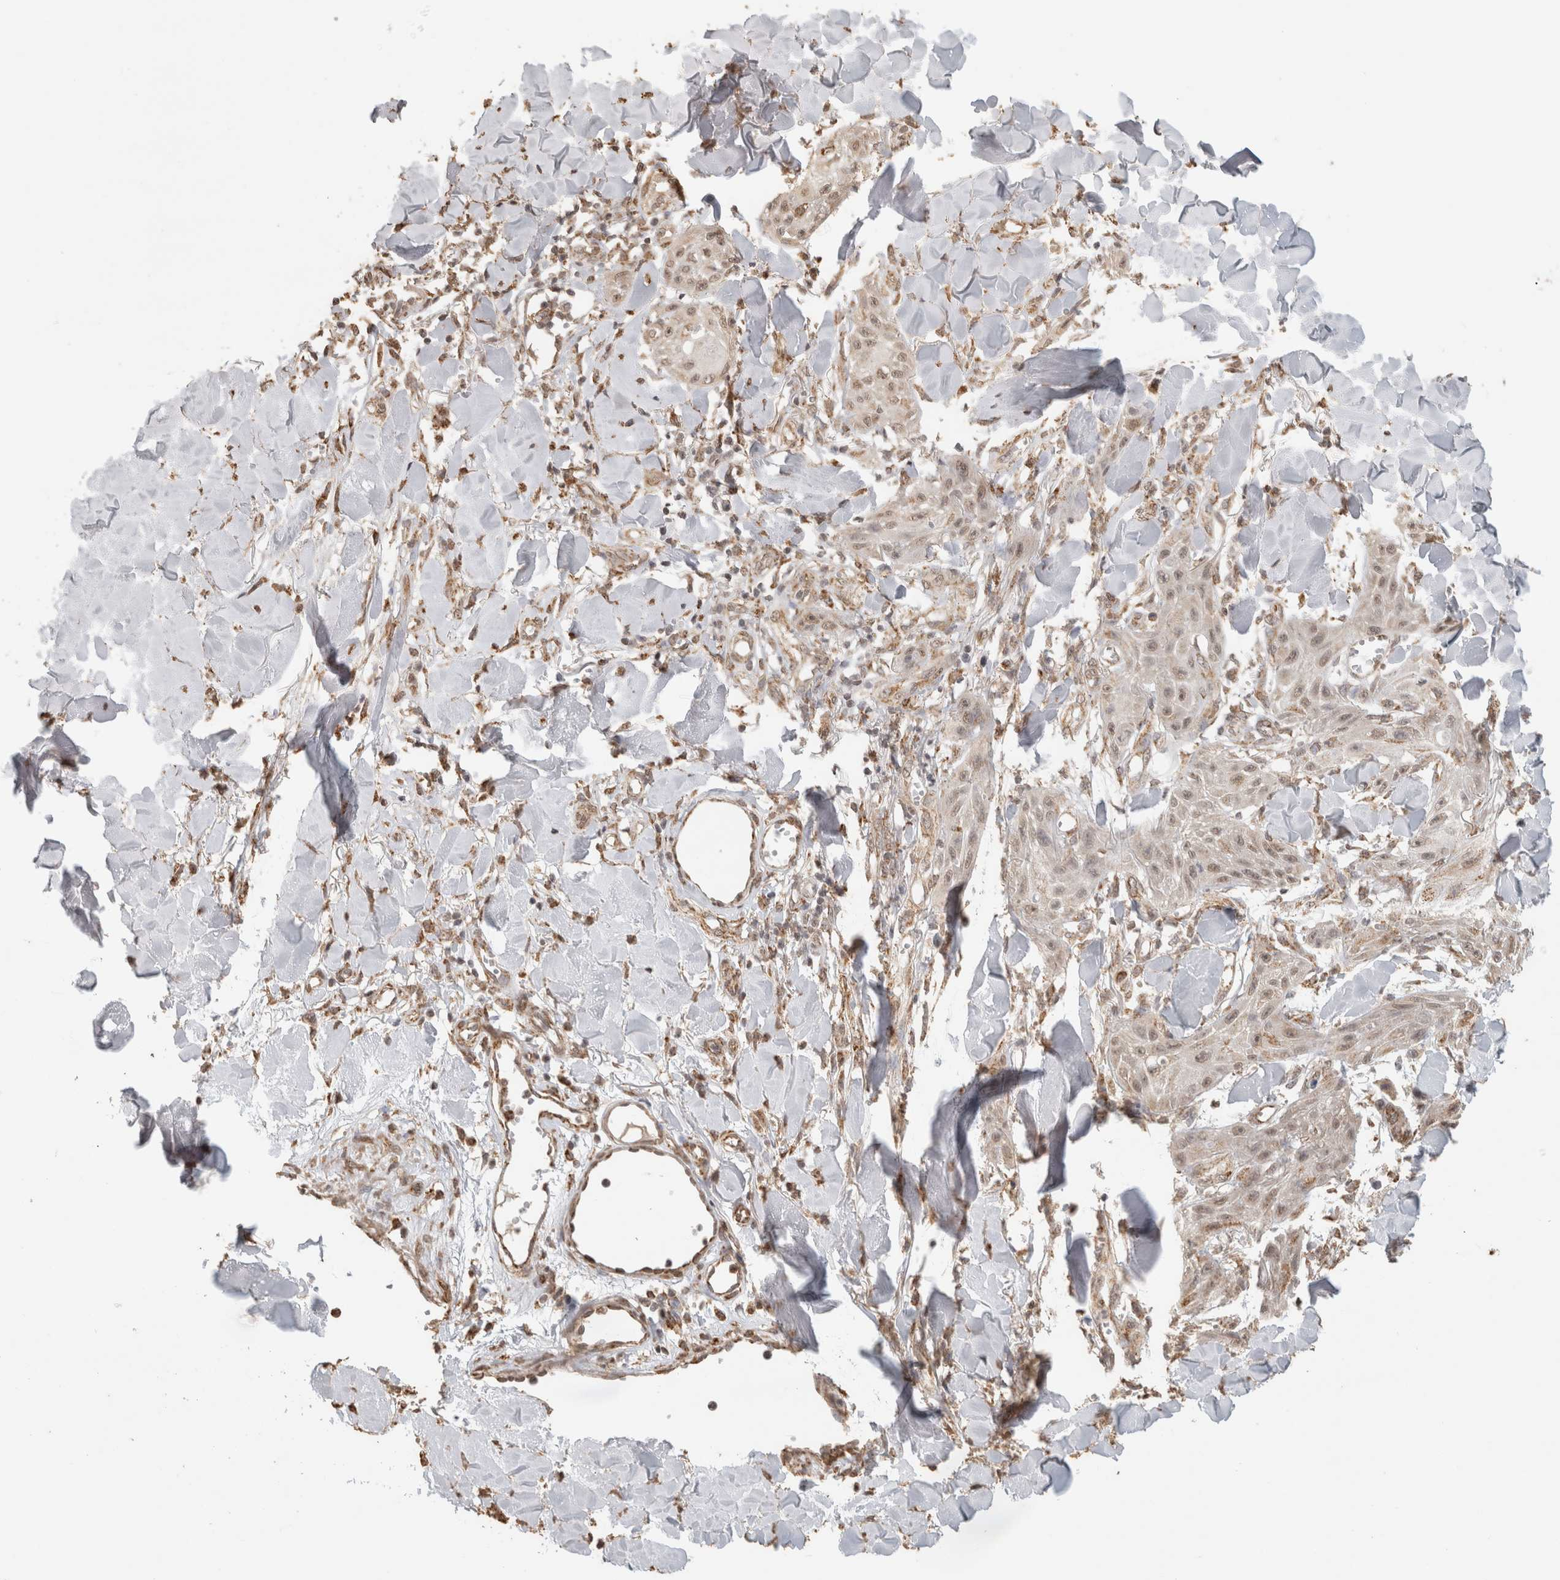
{"staining": {"intensity": "weak", "quantity": ">75%", "location": "cytoplasmic/membranous,nuclear"}, "tissue": "skin cancer", "cell_type": "Tumor cells", "image_type": "cancer", "snomed": [{"axis": "morphology", "description": "Squamous cell carcinoma, NOS"}, {"axis": "topography", "description": "Skin"}], "caption": "The photomicrograph displays staining of skin squamous cell carcinoma, revealing weak cytoplasmic/membranous and nuclear protein staining (brown color) within tumor cells. The protein is shown in brown color, while the nuclei are stained blue.", "gene": "BNIP3L", "patient": {"sex": "male", "age": 74}}